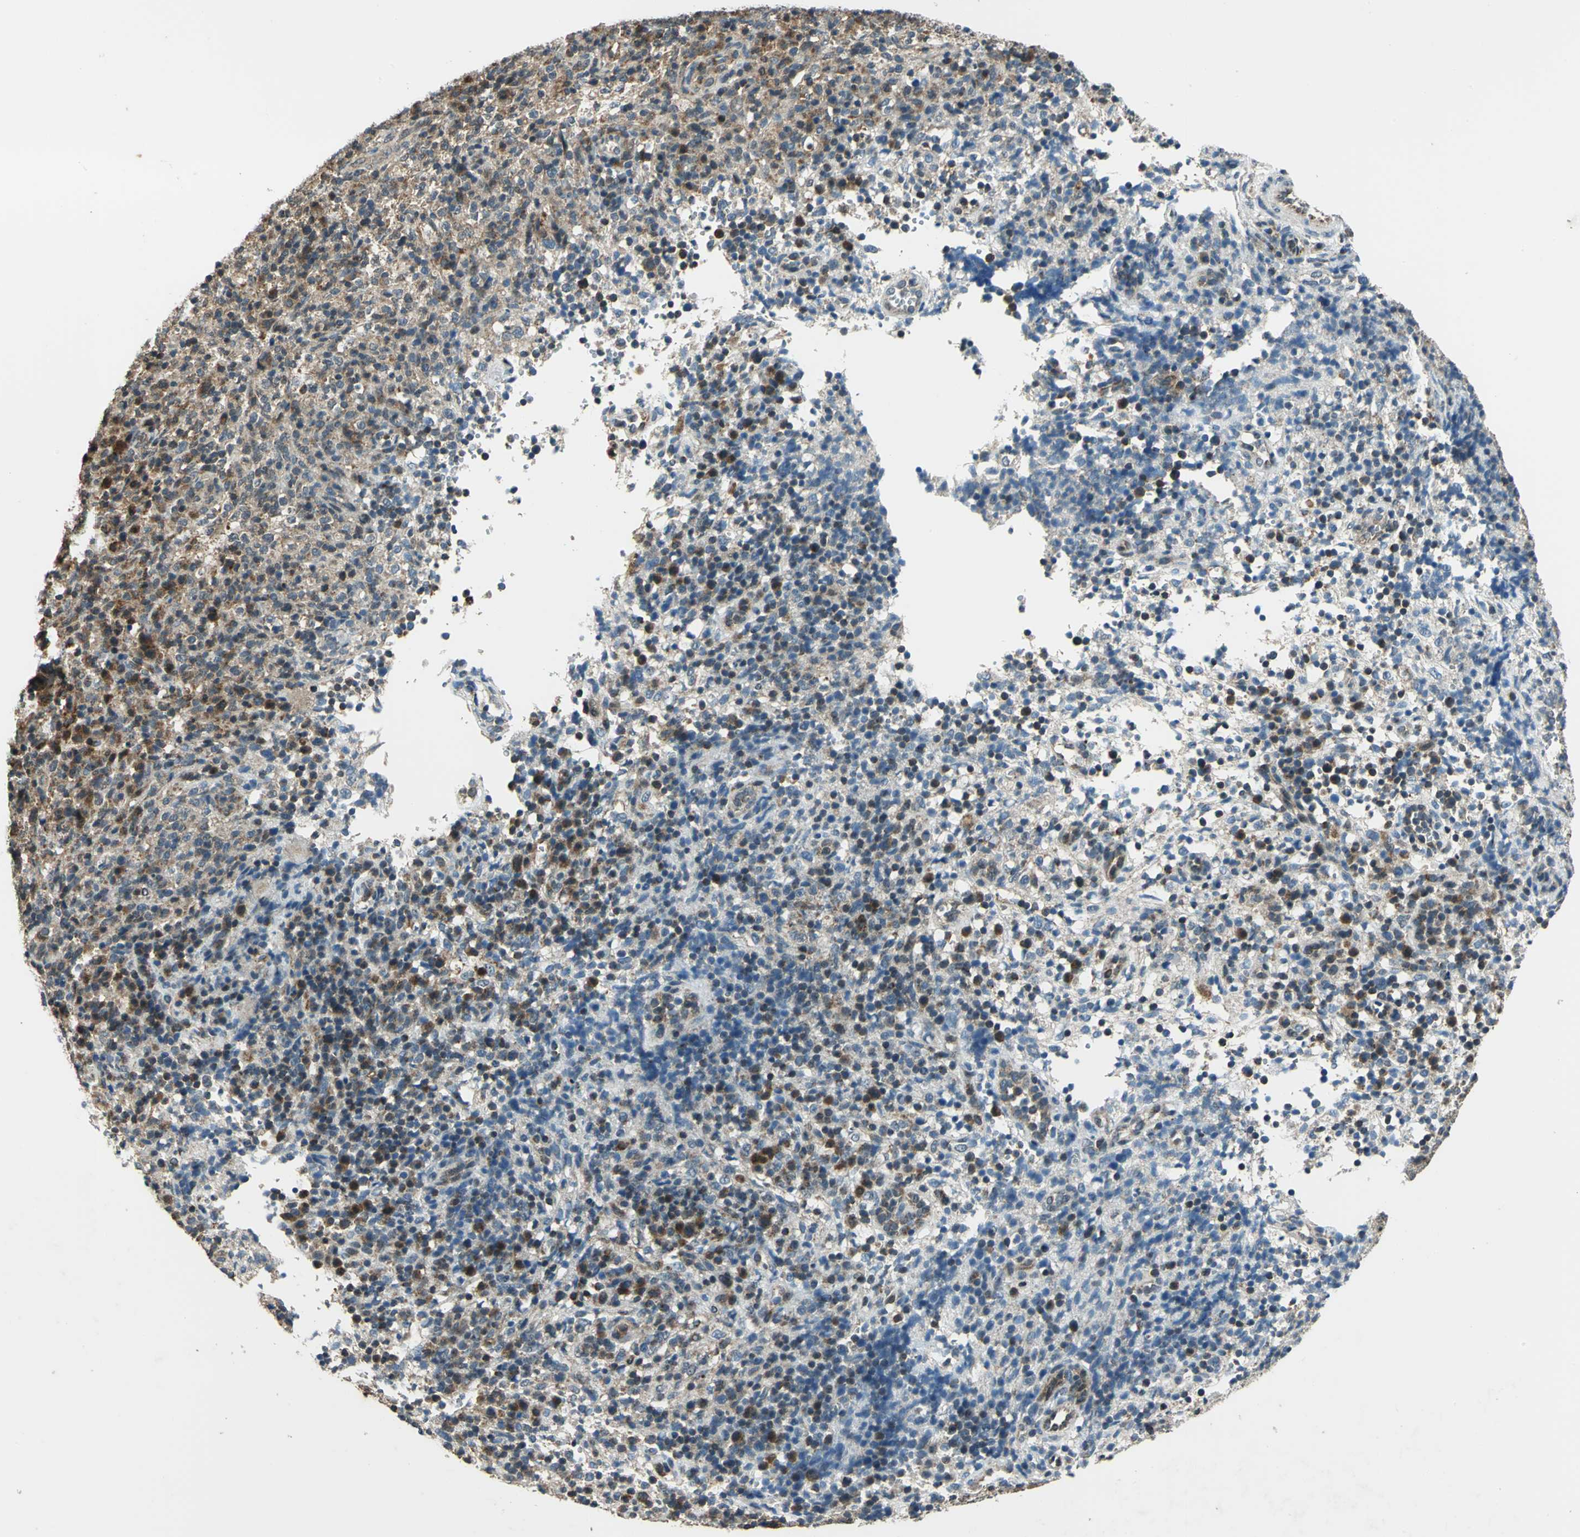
{"staining": {"intensity": "moderate", "quantity": ">75%", "location": "cytoplasmic/membranous,nuclear"}, "tissue": "lymphoma", "cell_type": "Tumor cells", "image_type": "cancer", "snomed": [{"axis": "morphology", "description": "Malignant lymphoma, non-Hodgkin's type, High grade"}, {"axis": "topography", "description": "Lymph node"}], "caption": "Human high-grade malignant lymphoma, non-Hodgkin's type stained with a protein marker displays moderate staining in tumor cells.", "gene": "NUDT2", "patient": {"sex": "female", "age": 76}}